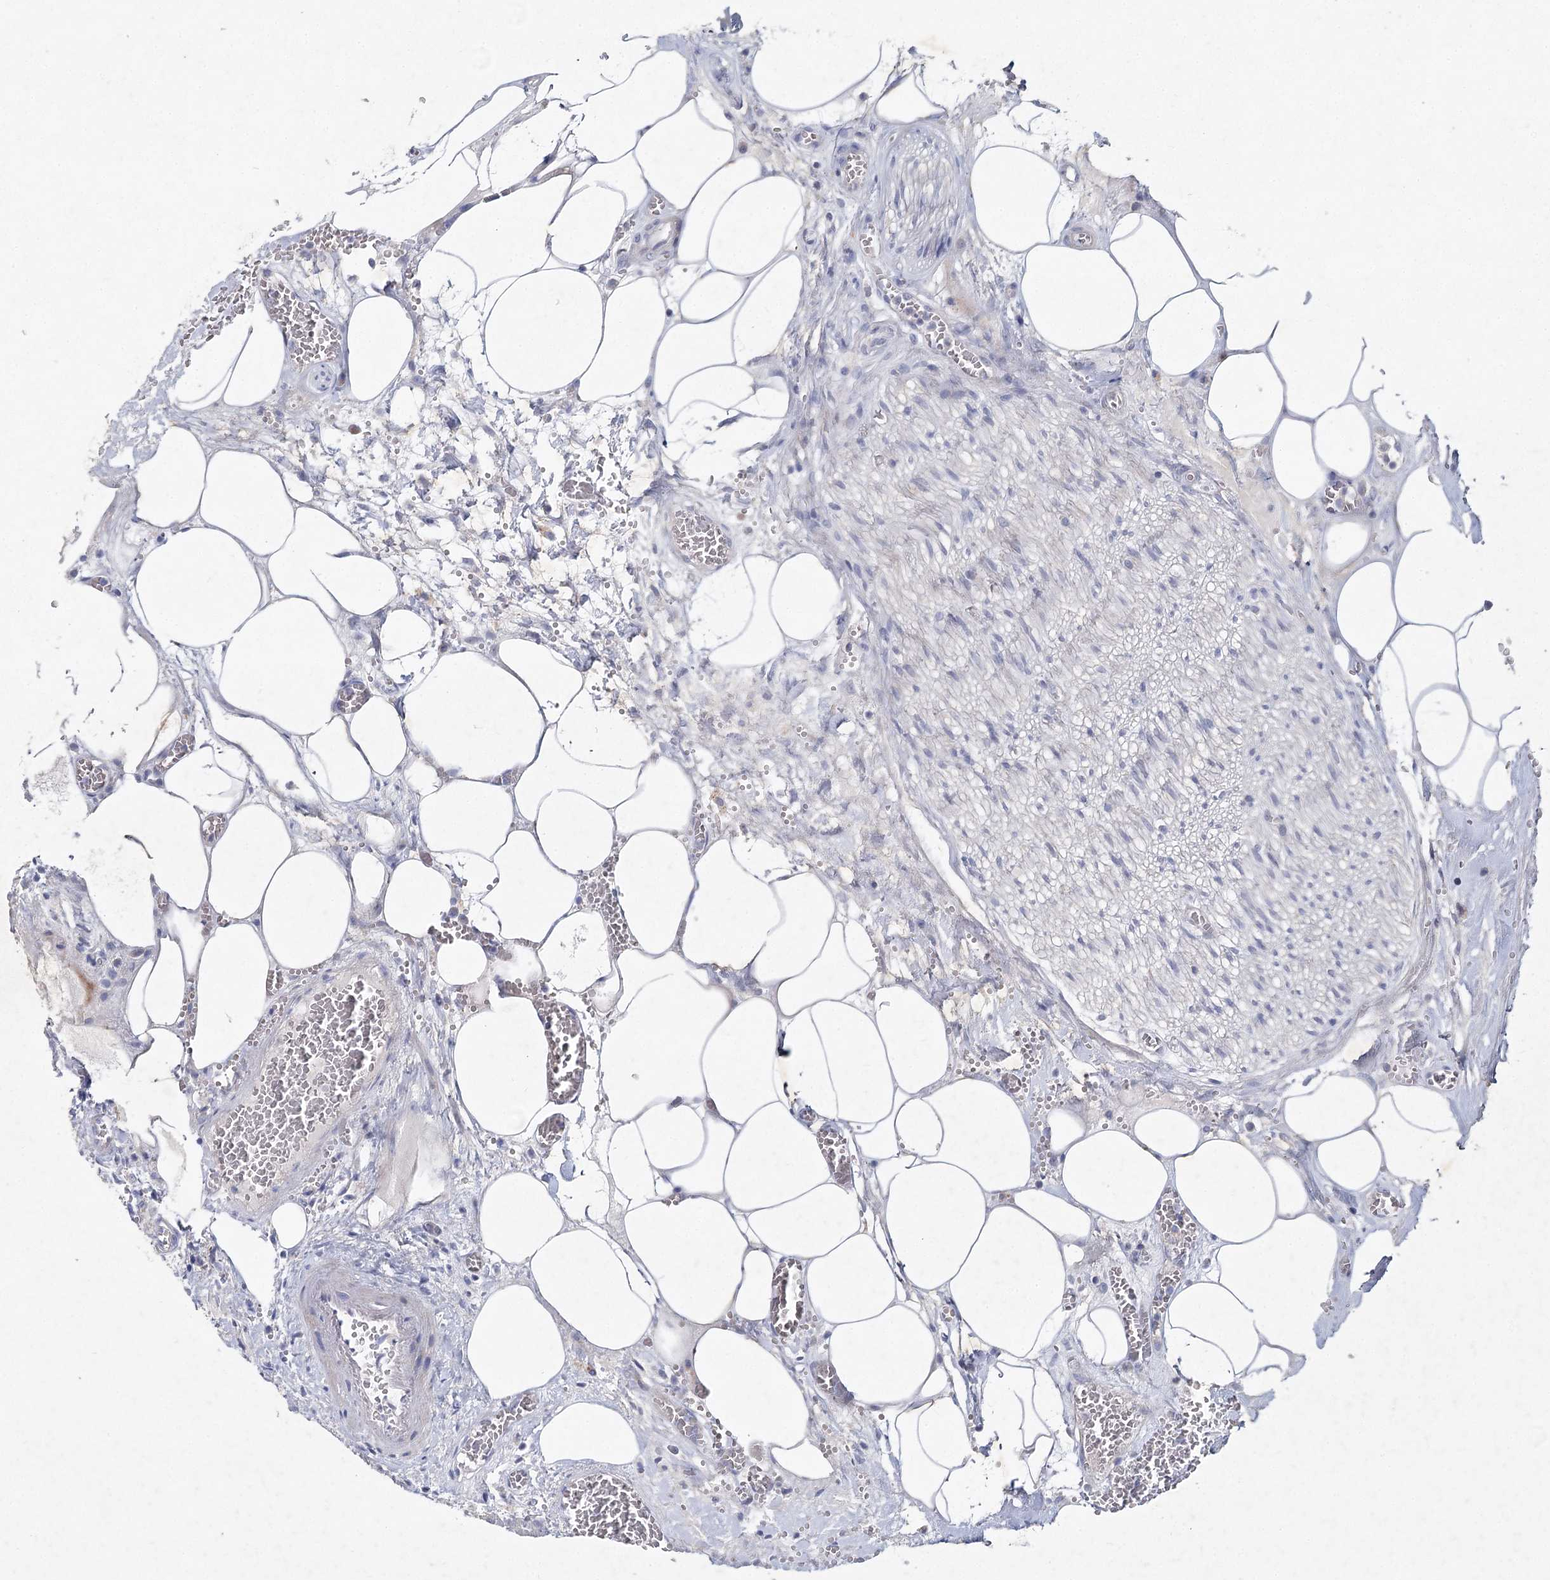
{"staining": {"intensity": "negative", "quantity": "none", "location": "none"}, "tissue": "pancreas", "cell_type": "Exocrine glandular cells", "image_type": "normal", "snomed": [{"axis": "morphology", "description": "Normal tissue, NOS"}, {"axis": "topography", "description": "Pancreas"}], "caption": "Immunohistochemistry micrograph of benign human pancreas stained for a protein (brown), which exhibits no positivity in exocrine glandular cells.", "gene": "MAP3K13", "patient": {"sex": "male", "age": 63}}